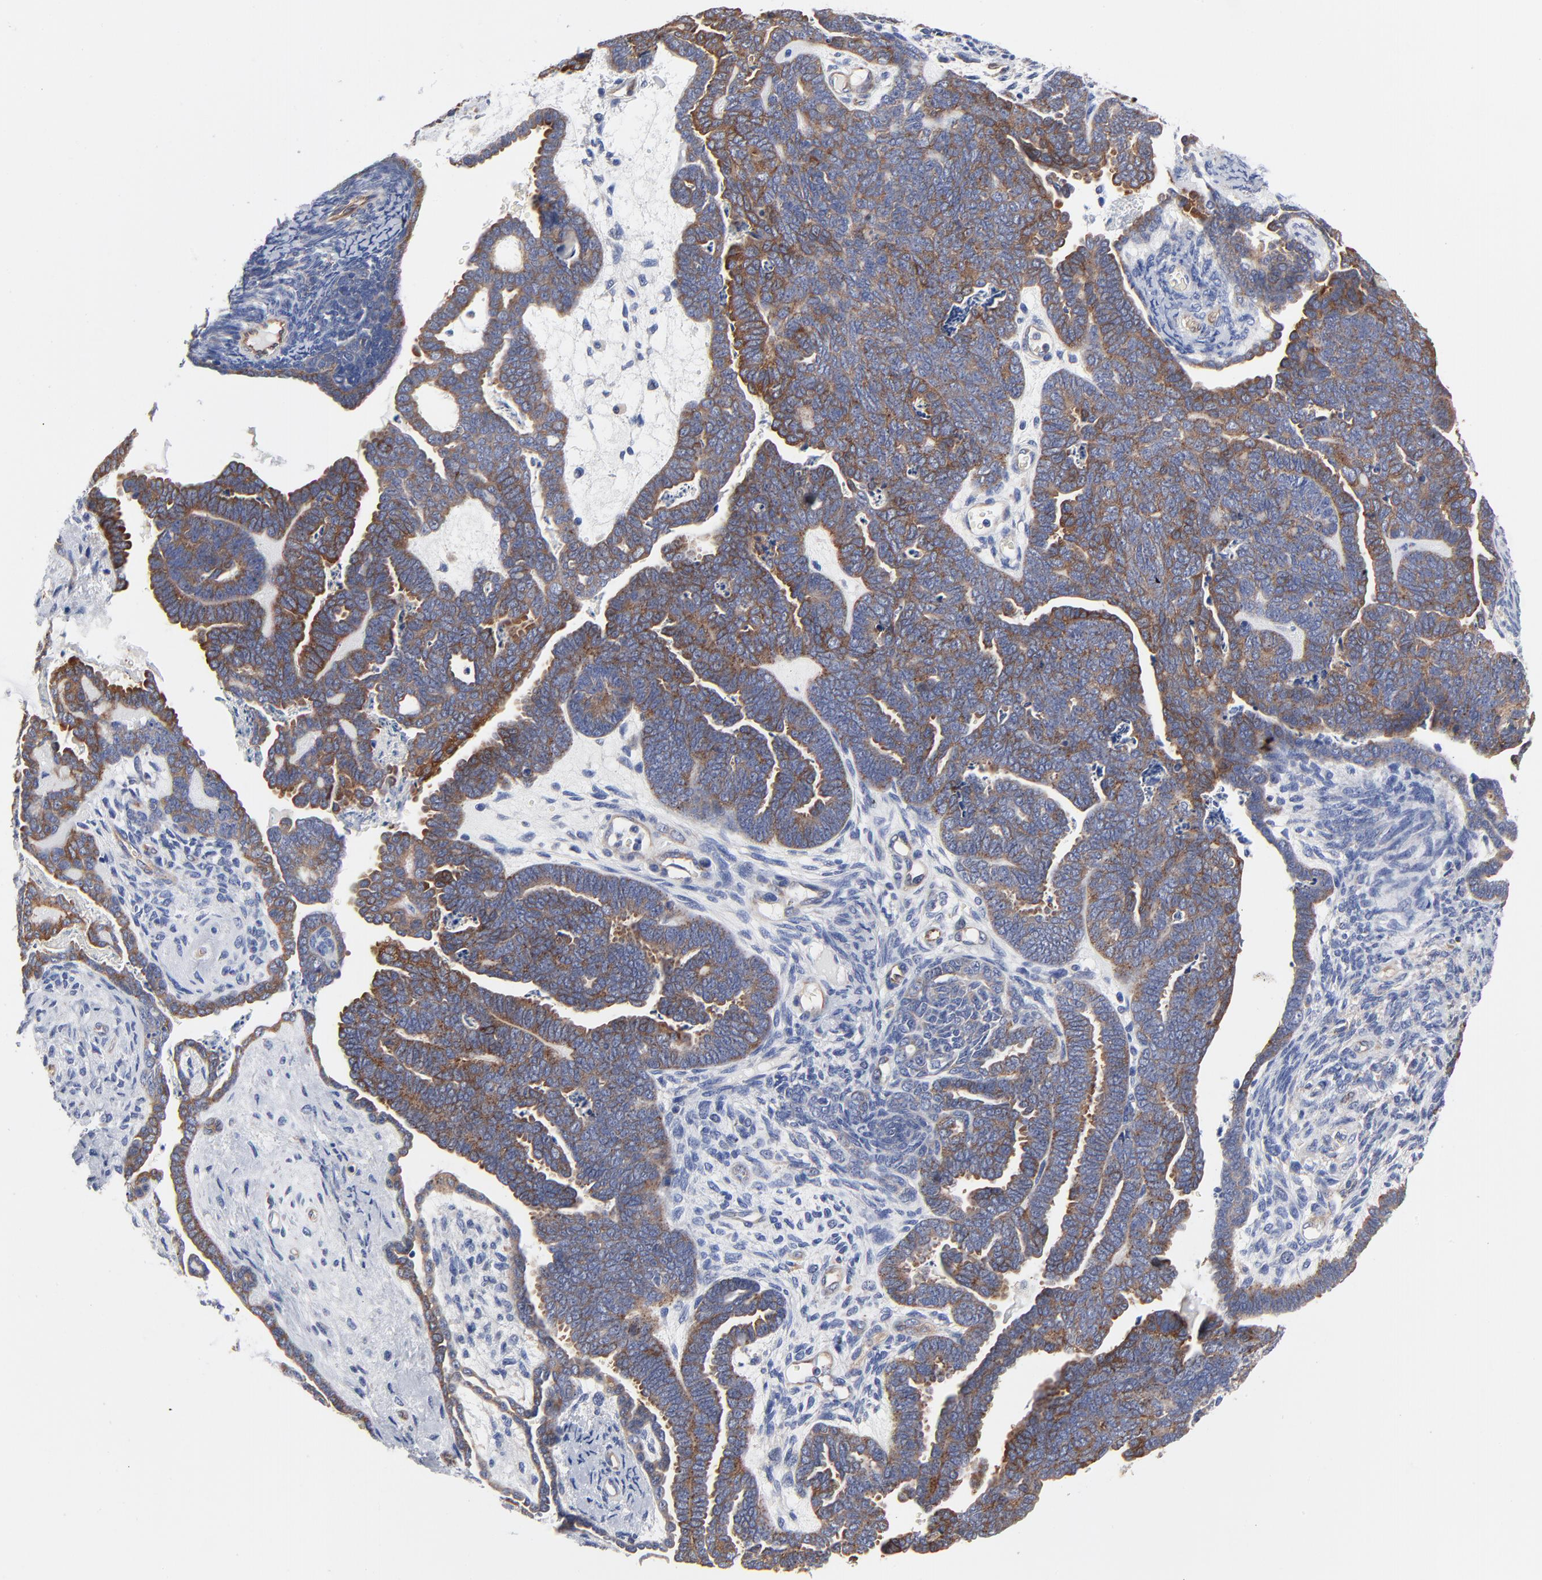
{"staining": {"intensity": "moderate", "quantity": ">75%", "location": "cytoplasmic/membranous"}, "tissue": "endometrial cancer", "cell_type": "Tumor cells", "image_type": "cancer", "snomed": [{"axis": "morphology", "description": "Neoplasm, malignant, NOS"}, {"axis": "topography", "description": "Endometrium"}], "caption": "Immunohistochemistry (IHC) micrograph of neoplastic tissue: human endometrial cancer (neoplasm (malignant)) stained using immunohistochemistry (IHC) displays medium levels of moderate protein expression localized specifically in the cytoplasmic/membranous of tumor cells, appearing as a cytoplasmic/membranous brown color.", "gene": "CD2AP", "patient": {"sex": "female", "age": 74}}